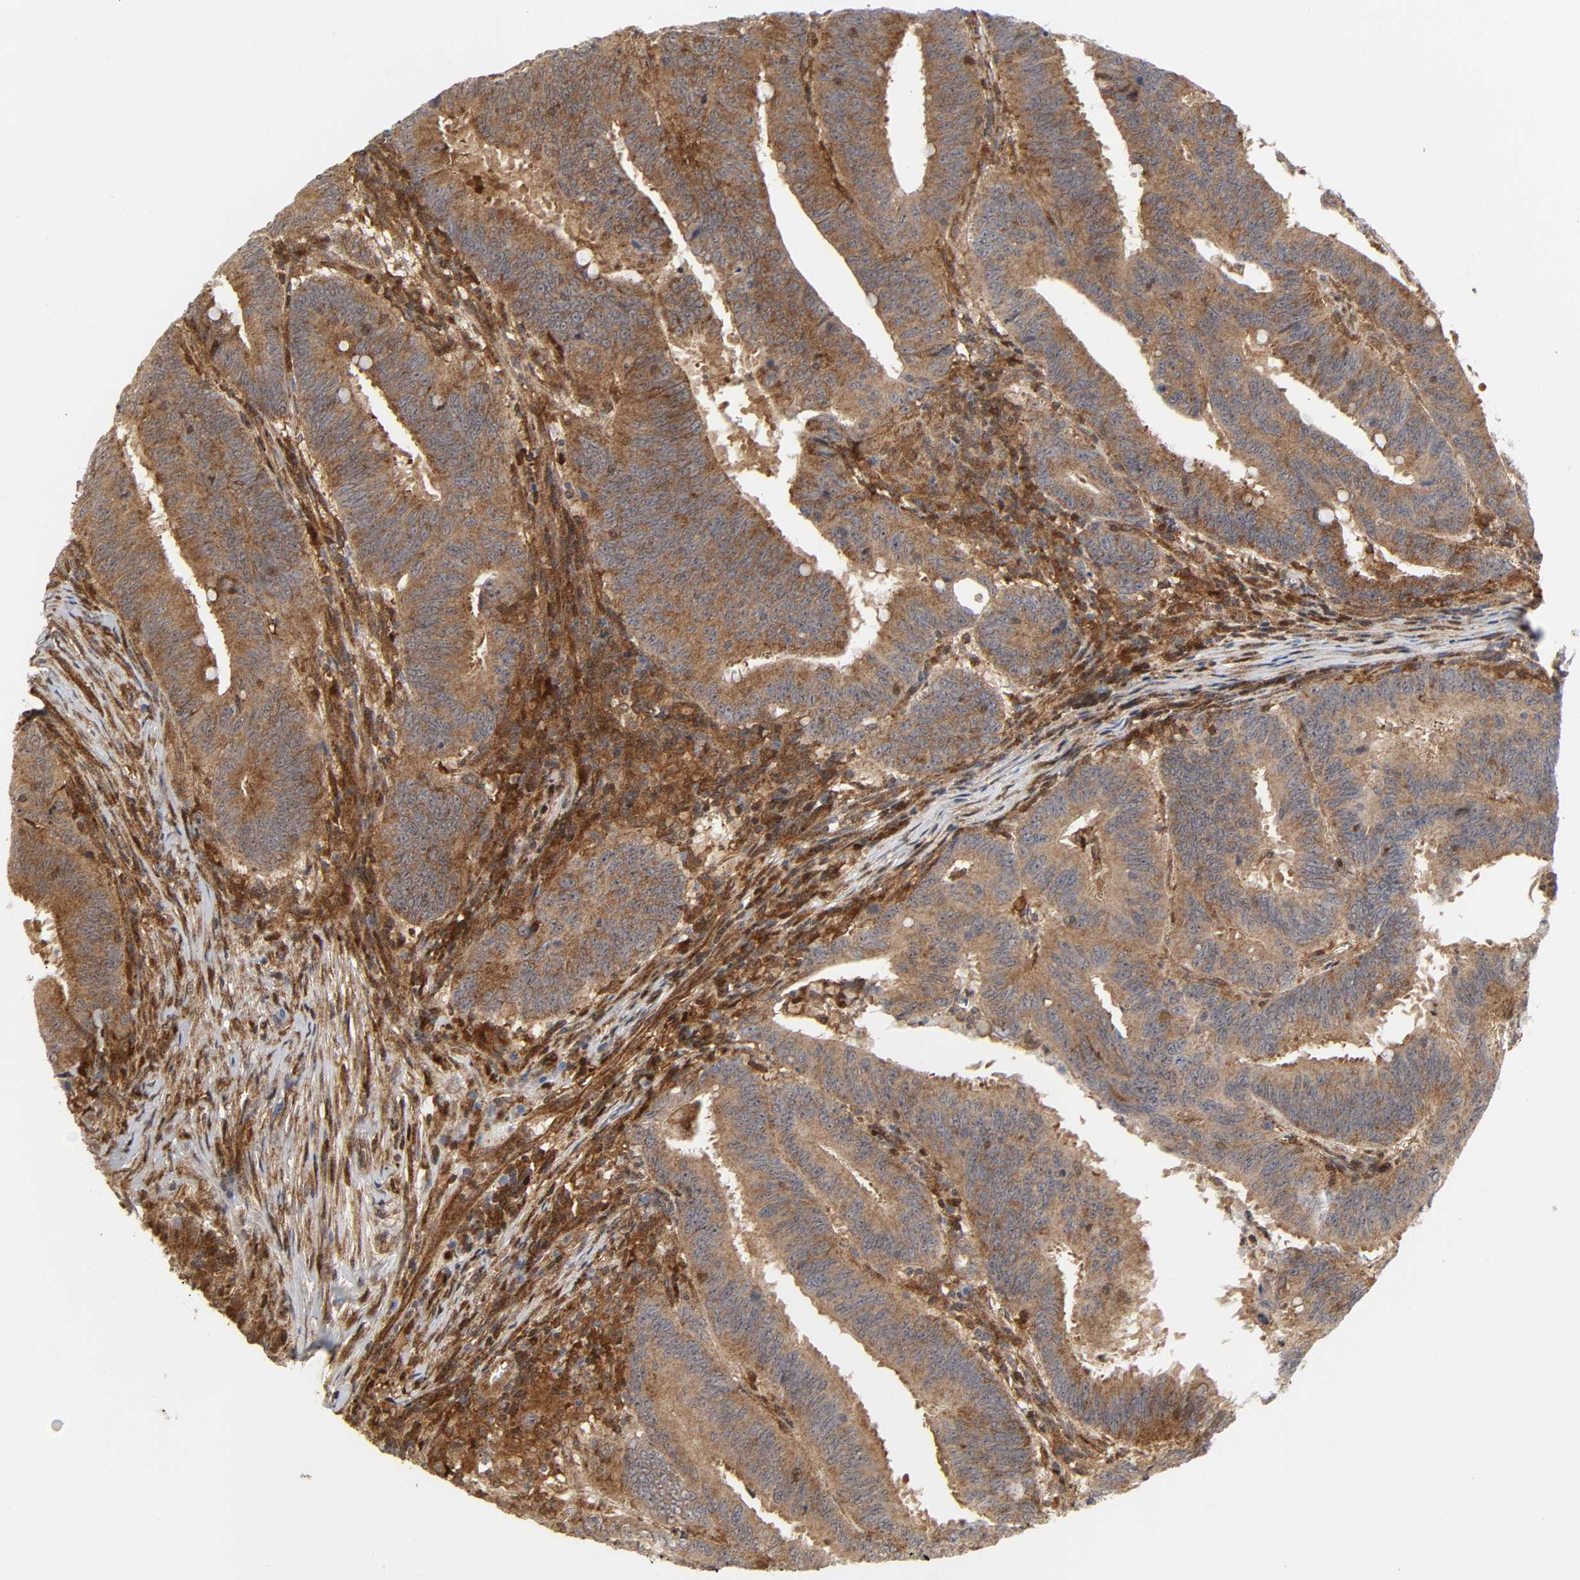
{"staining": {"intensity": "moderate", "quantity": "25%-75%", "location": "cytoplasmic/membranous"}, "tissue": "colorectal cancer", "cell_type": "Tumor cells", "image_type": "cancer", "snomed": [{"axis": "morphology", "description": "Adenocarcinoma, NOS"}, {"axis": "topography", "description": "Colon"}], "caption": "Colorectal cancer was stained to show a protein in brown. There is medium levels of moderate cytoplasmic/membranous staining in about 25%-75% of tumor cells.", "gene": "MAPK1", "patient": {"sex": "male", "age": 45}}